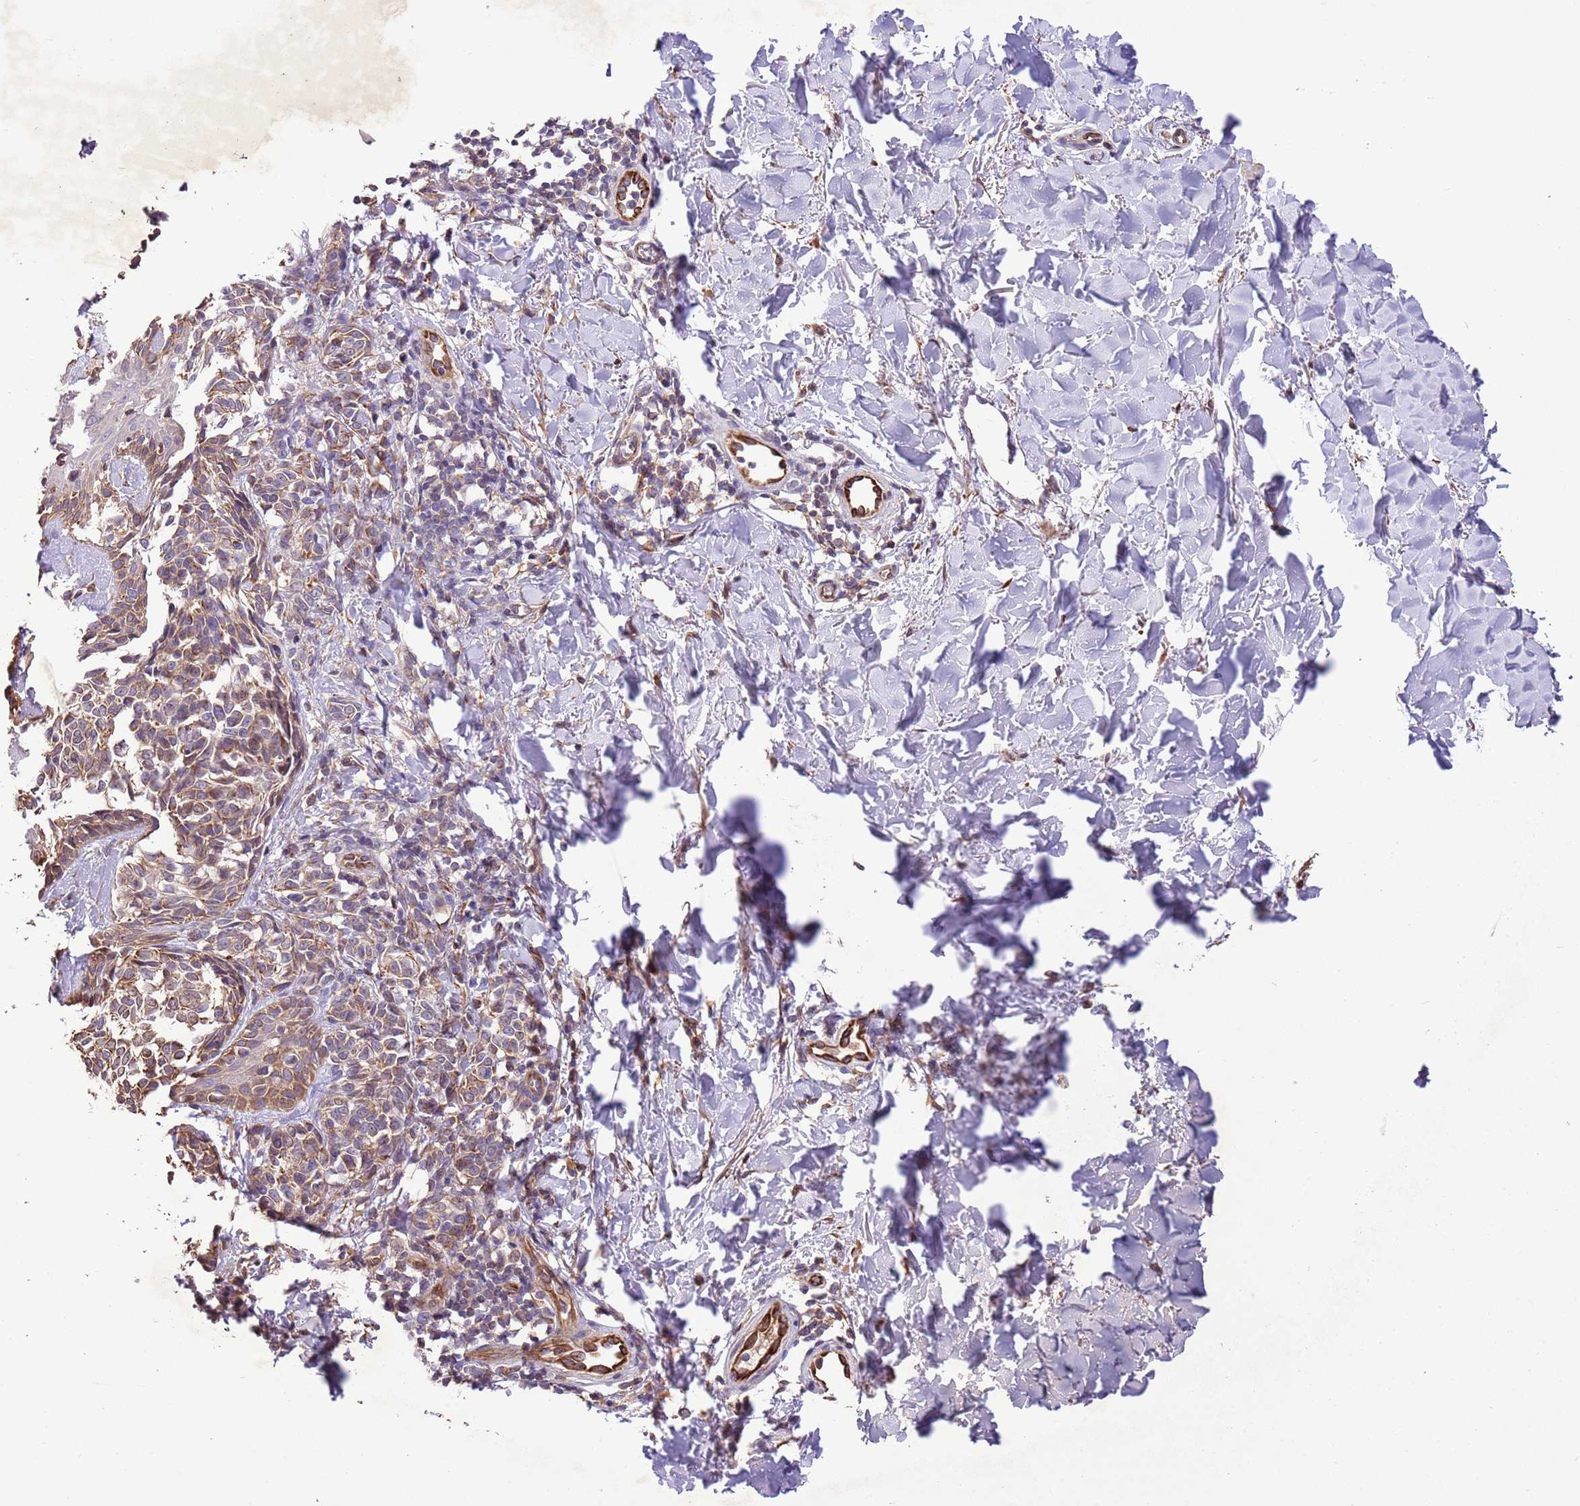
{"staining": {"intensity": "weak", "quantity": ">75%", "location": "cytoplasmic/membranous"}, "tissue": "melanoma", "cell_type": "Tumor cells", "image_type": "cancer", "snomed": [{"axis": "morphology", "description": "Malignant melanoma, NOS"}, {"axis": "topography", "description": "Skin of upper extremity"}], "caption": "Immunohistochemical staining of melanoma exhibits low levels of weak cytoplasmic/membranous positivity in about >75% of tumor cells.", "gene": "FAM89B", "patient": {"sex": "male", "age": 40}}